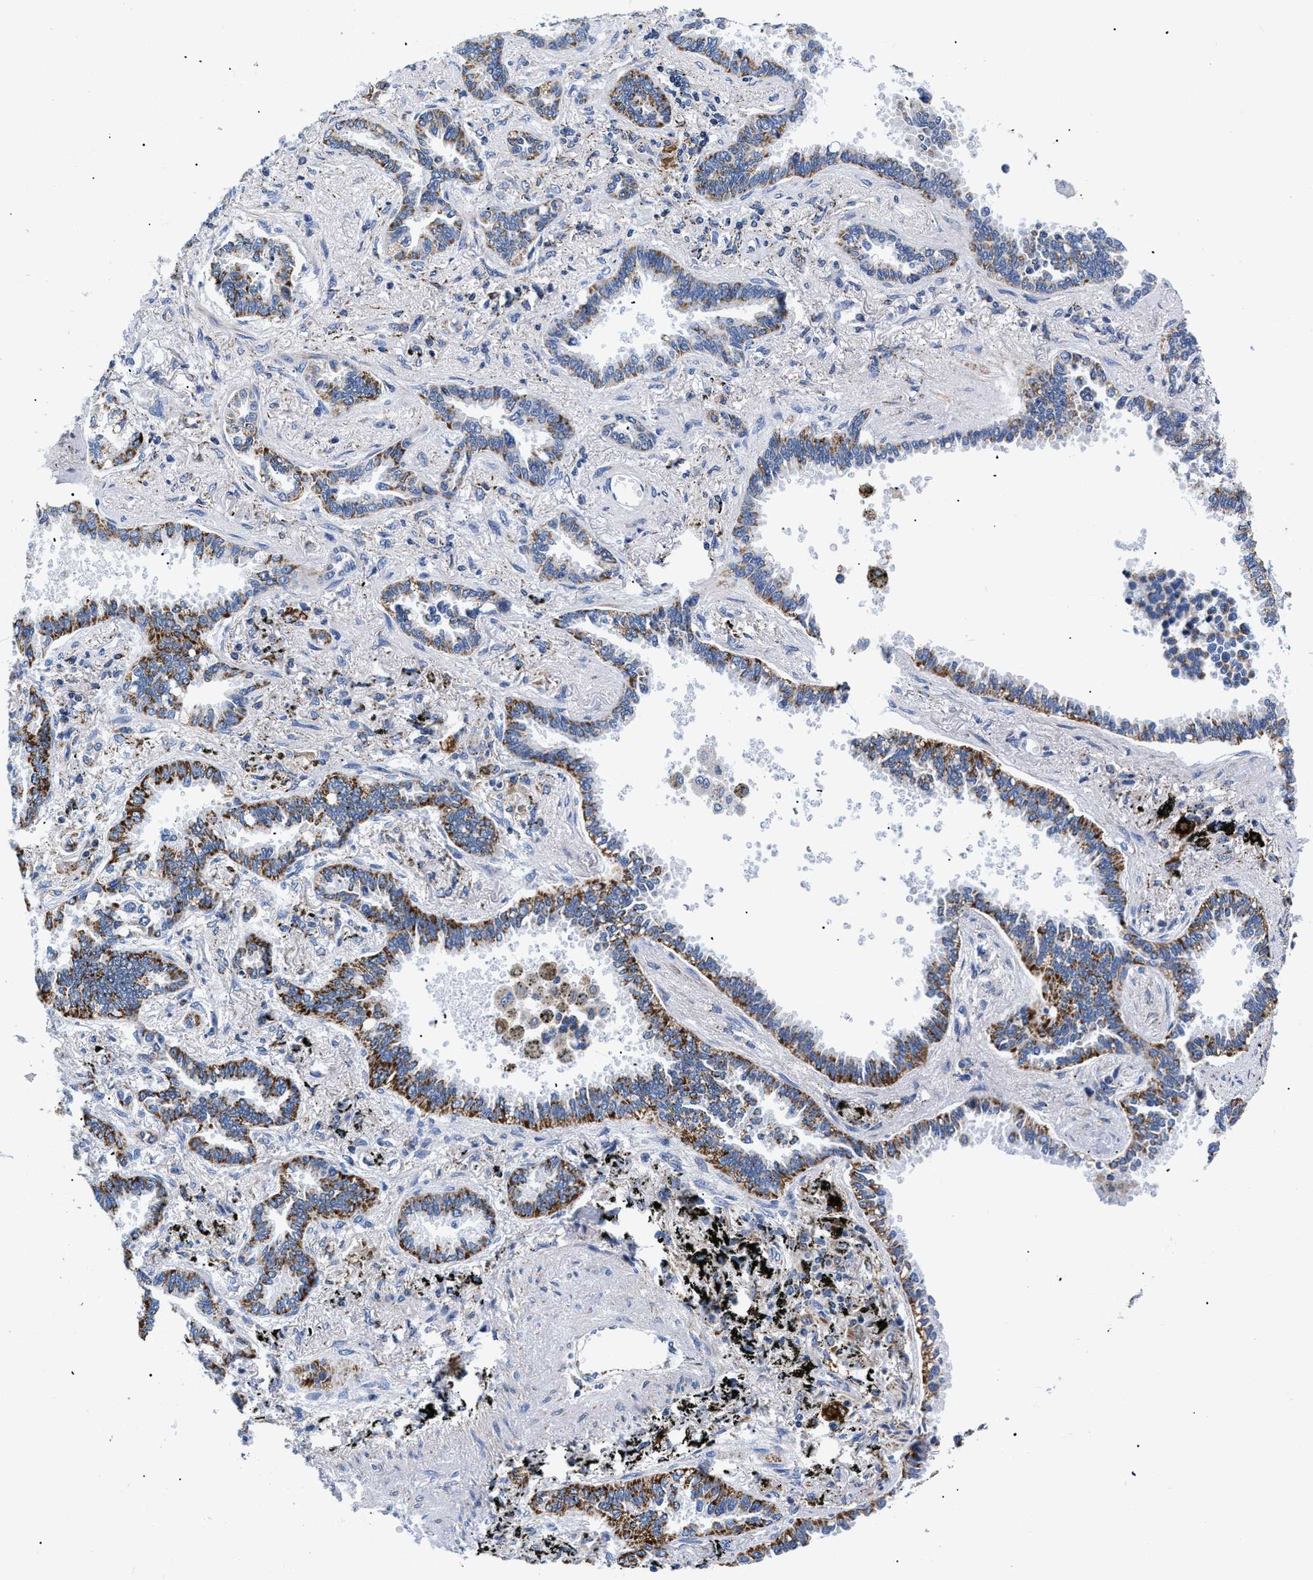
{"staining": {"intensity": "strong", "quantity": ">75%", "location": "cytoplasmic/membranous"}, "tissue": "lung cancer", "cell_type": "Tumor cells", "image_type": "cancer", "snomed": [{"axis": "morphology", "description": "Normal tissue, NOS"}, {"axis": "morphology", "description": "Adenocarcinoma, NOS"}, {"axis": "topography", "description": "Lung"}], "caption": "Lung cancer (adenocarcinoma) tissue exhibits strong cytoplasmic/membranous expression in approximately >75% of tumor cells", "gene": "GPR149", "patient": {"sex": "male", "age": 59}}